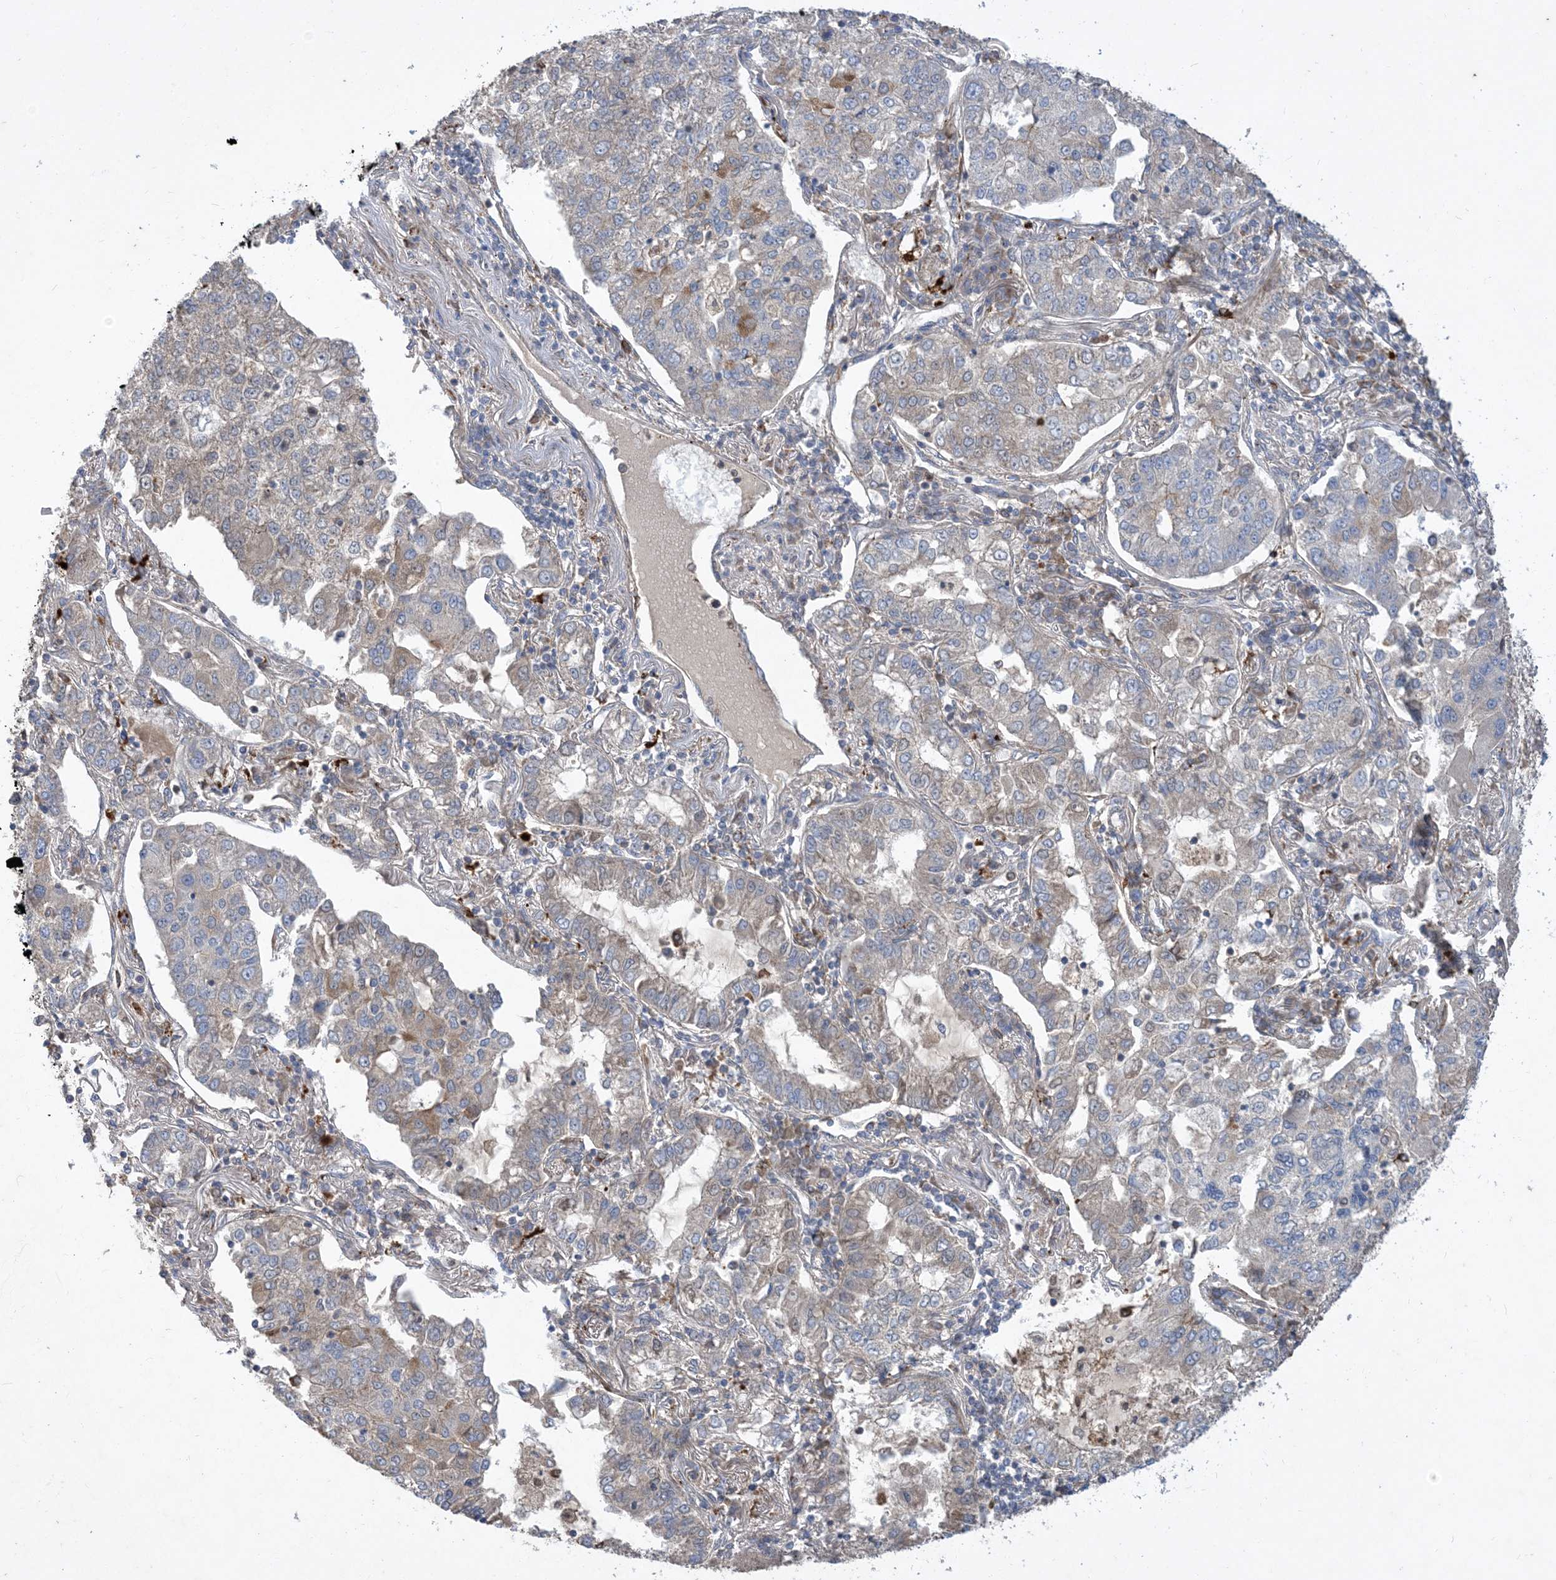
{"staining": {"intensity": "weak", "quantity": "<25%", "location": "cytoplasmic/membranous"}, "tissue": "lung cancer", "cell_type": "Tumor cells", "image_type": "cancer", "snomed": [{"axis": "morphology", "description": "Adenocarcinoma, NOS"}, {"axis": "topography", "description": "Lung"}], "caption": "Lung cancer was stained to show a protein in brown. There is no significant positivity in tumor cells.", "gene": "MASP2", "patient": {"sex": "male", "age": 49}}